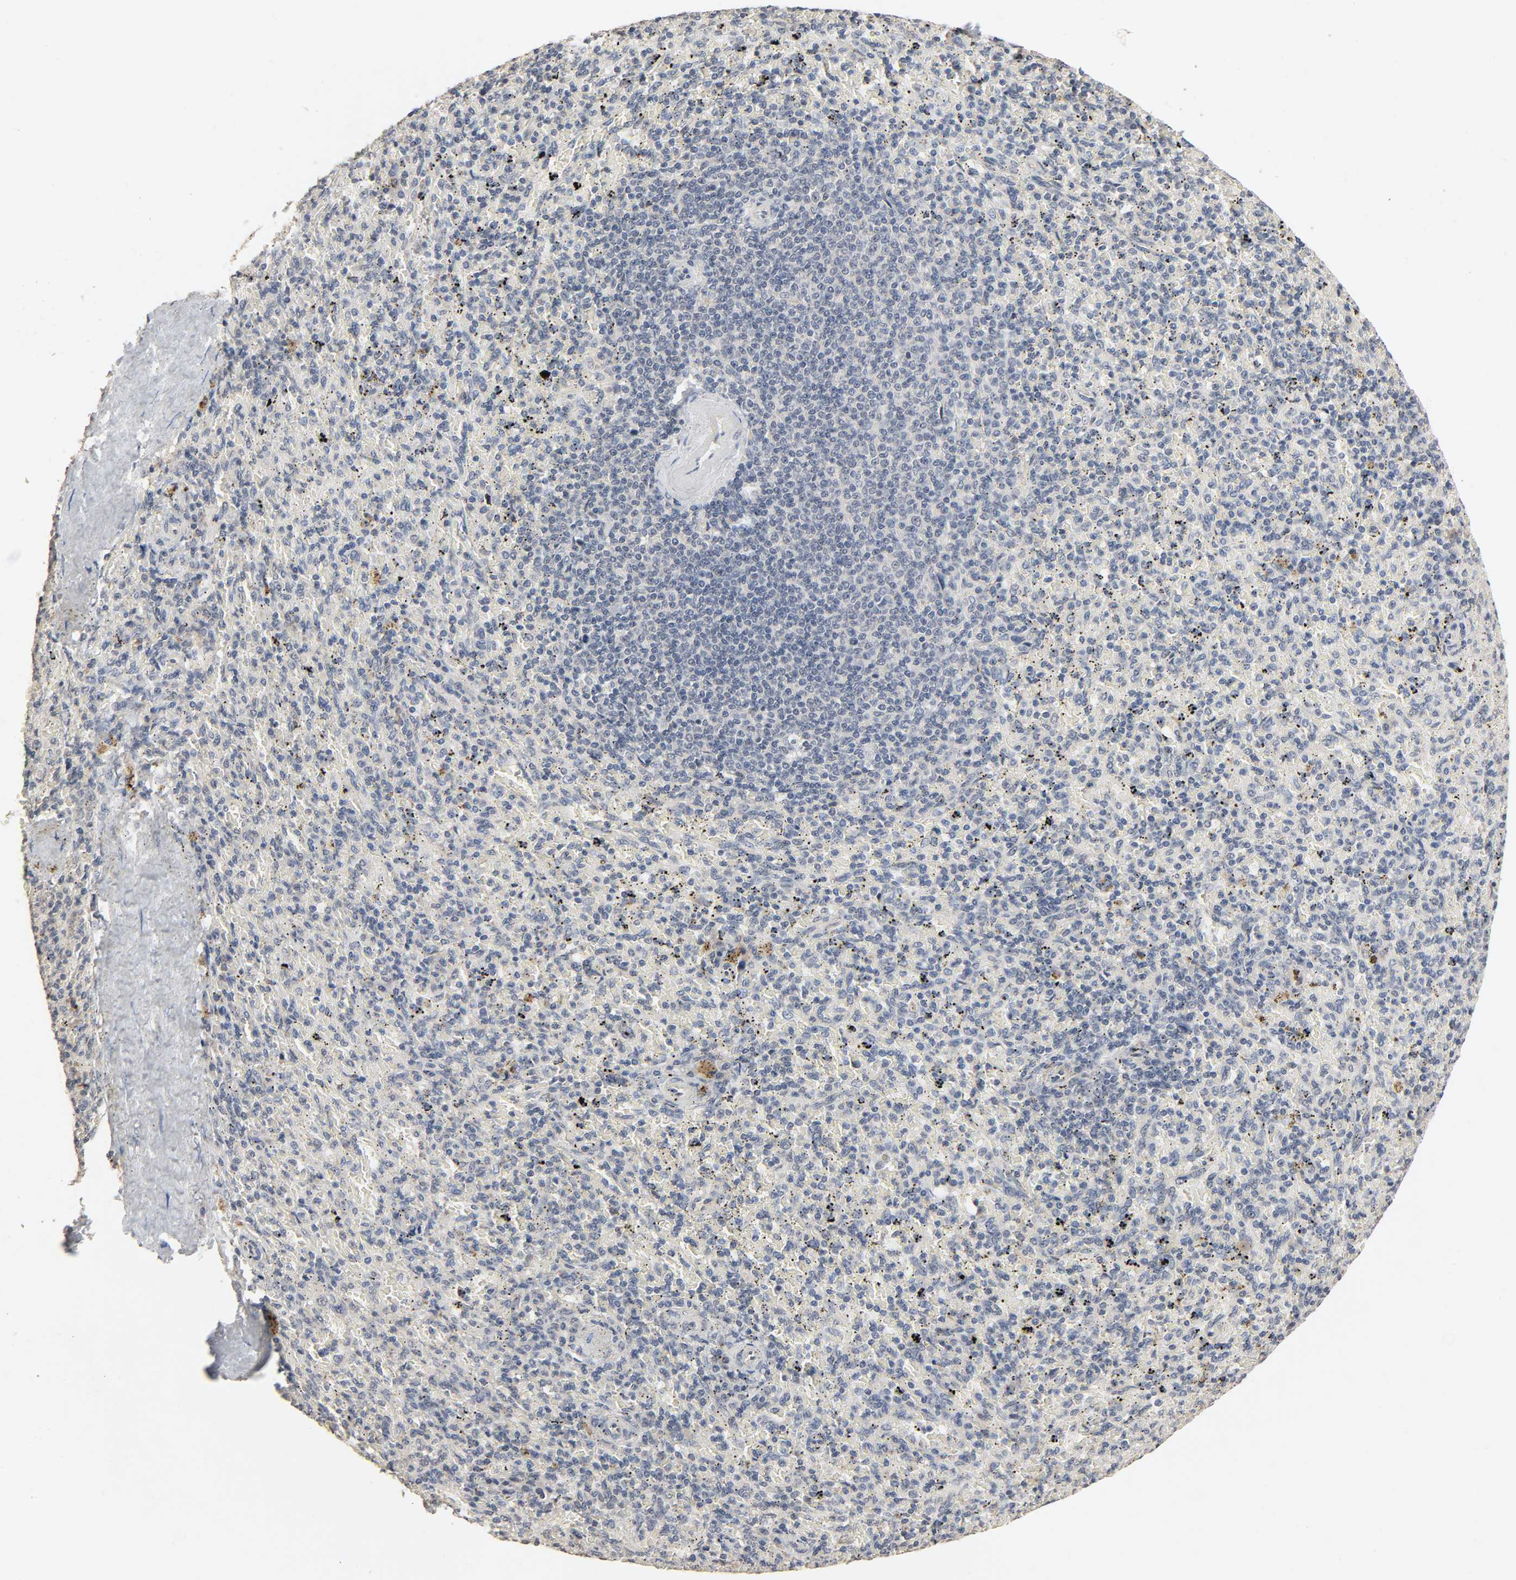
{"staining": {"intensity": "negative", "quantity": "none", "location": "none"}, "tissue": "spleen", "cell_type": "Cells in red pulp", "image_type": "normal", "snomed": [{"axis": "morphology", "description": "Normal tissue, NOS"}, {"axis": "topography", "description": "Spleen"}], "caption": "Protein analysis of unremarkable spleen shows no significant expression in cells in red pulp.", "gene": "MAGEA8", "patient": {"sex": "female", "age": 43}}